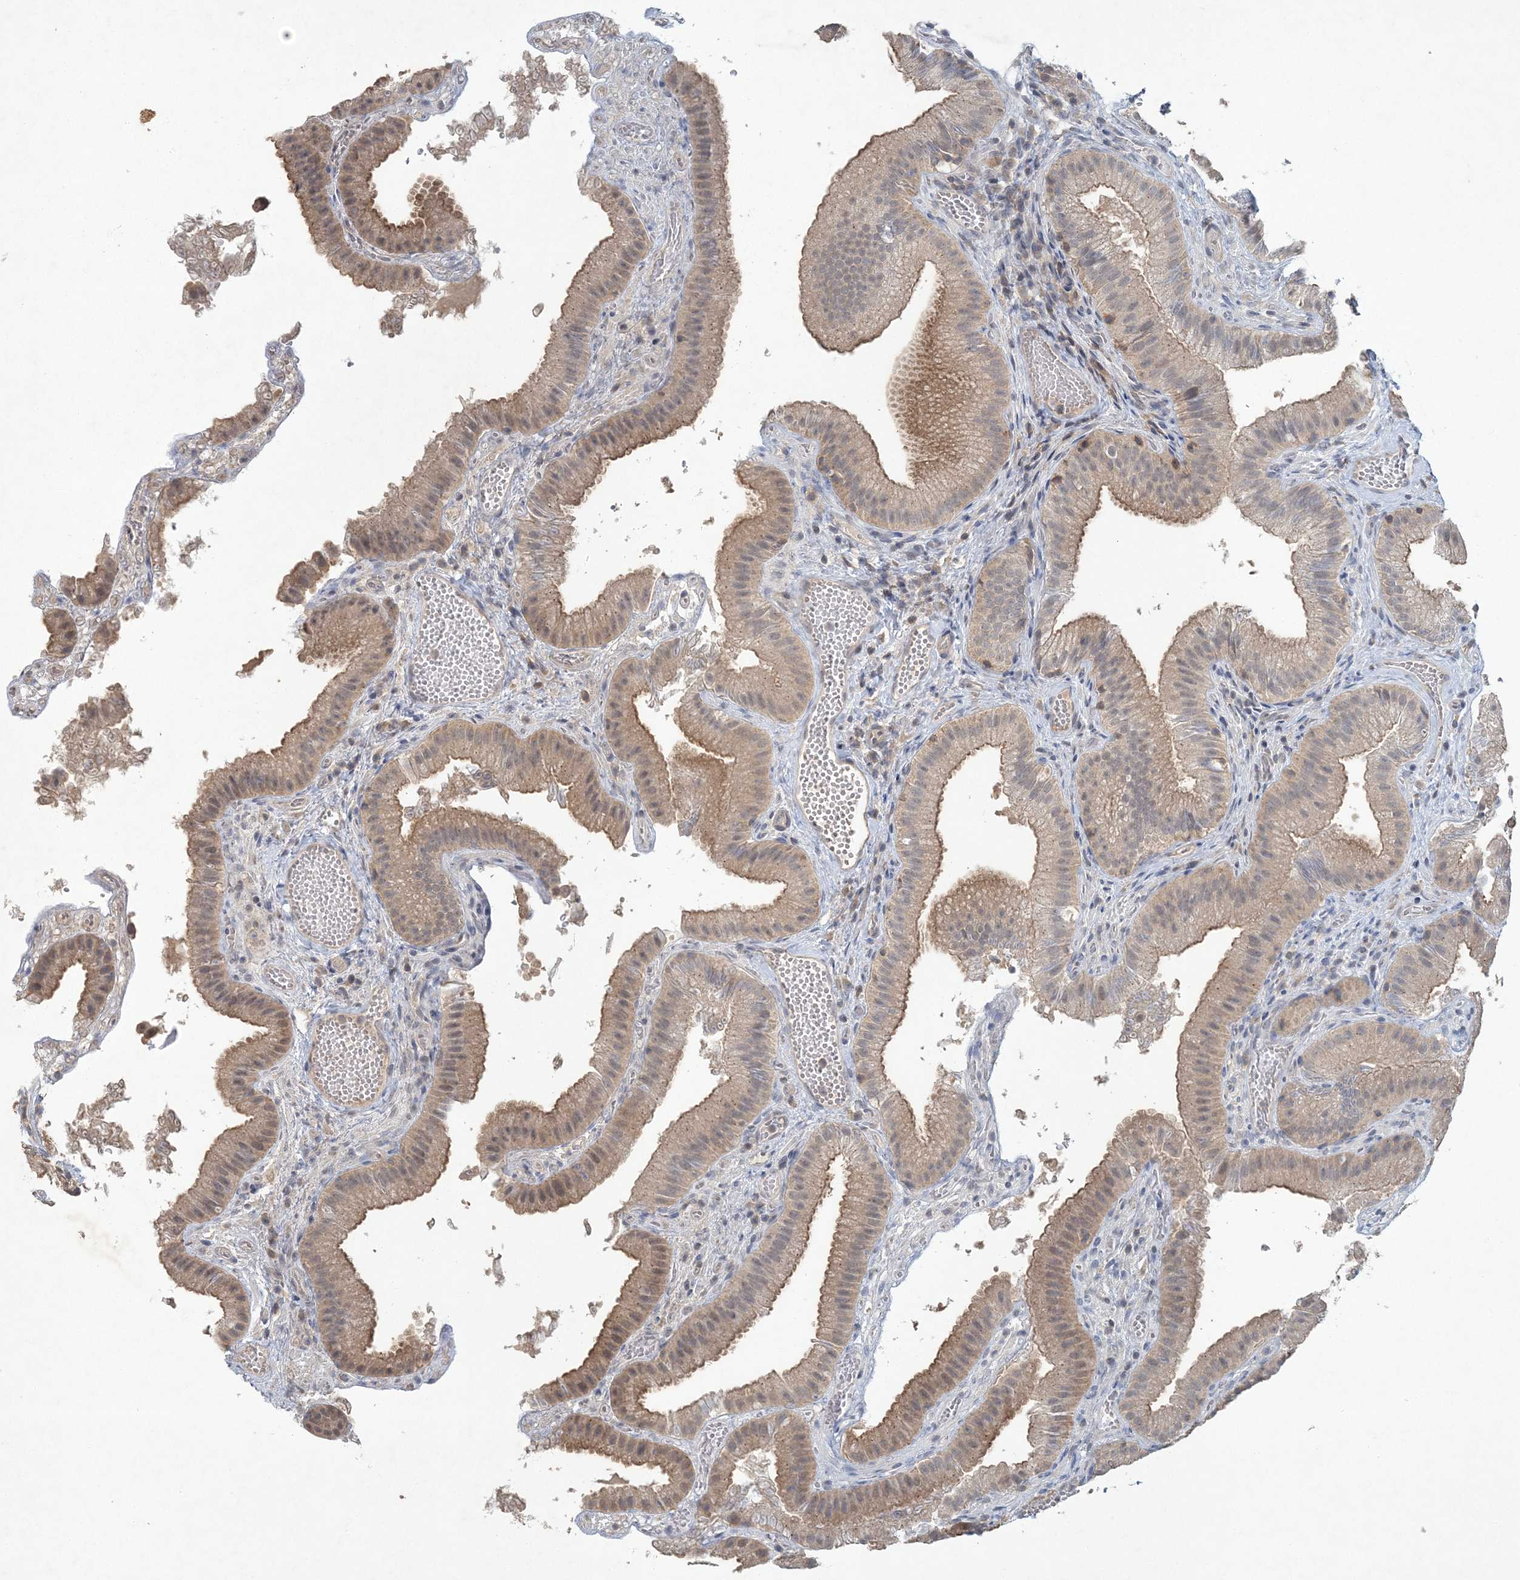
{"staining": {"intensity": "weak", "quantity": ">75%", "location": "cytoplasmic/membranous"}, "tissue": "gallbladder", "cell_type": "Glandular cells", "image_type": "normal", "snomed": [{"axis": "morphology", "description": "Normal tissue, NOS"}, {"axis": "topography", "description": "Gallbladder"}], "caption": "DAB (3,3'-diaminobenzidine) immunohistochemical staining of benign gallbladder demonstrates weak cytoplasmic/membranous protein positivity in about >75% of glandular cells. Using DAB (3,3'-diaminobenzidine) (brown) and hematoxylin (blue) stains, captured at high magnification using brightfield microscopy.", "gene": "RNF25", "patient": {"sex": "female", "age": 30}}